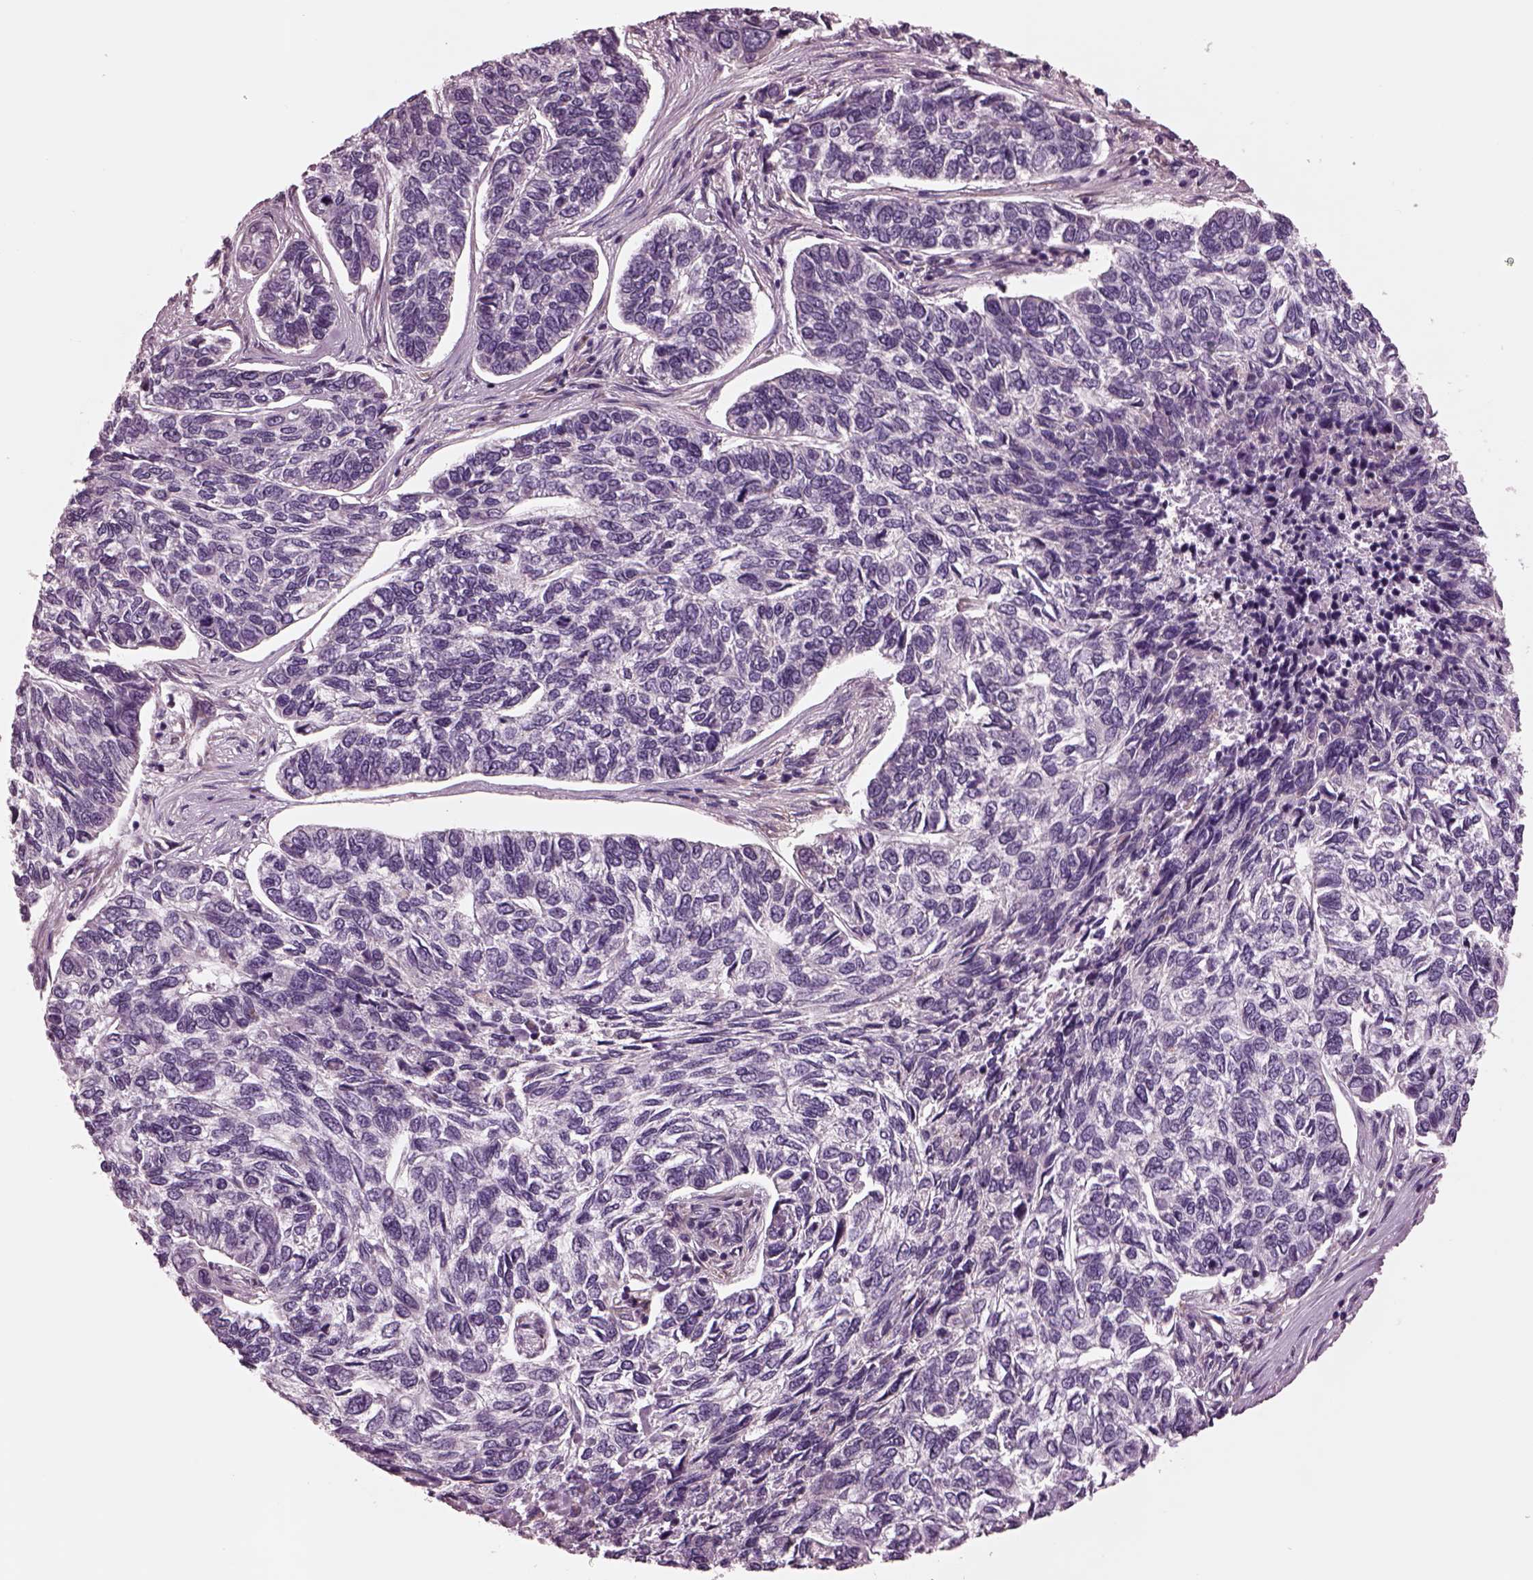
{"staining": {"intensity": "negative", "quantity": "none", "location": "none"}, "tissue": "skin cancer", "cell_type": "Tumor cells", "image_type": "cancer", "snomed": [{"axis": "morphology", "description": "Basal cell carcinoma"}, {"axis": "topography", "description": "Skin"}], "caption": "This is a micrograph of immunohistochemistry (IHC) staining of skin cancer, which shows no staining in tumor cells.", "gene": "AP4M1", "patient": {"sex": "female", "age": 65}}